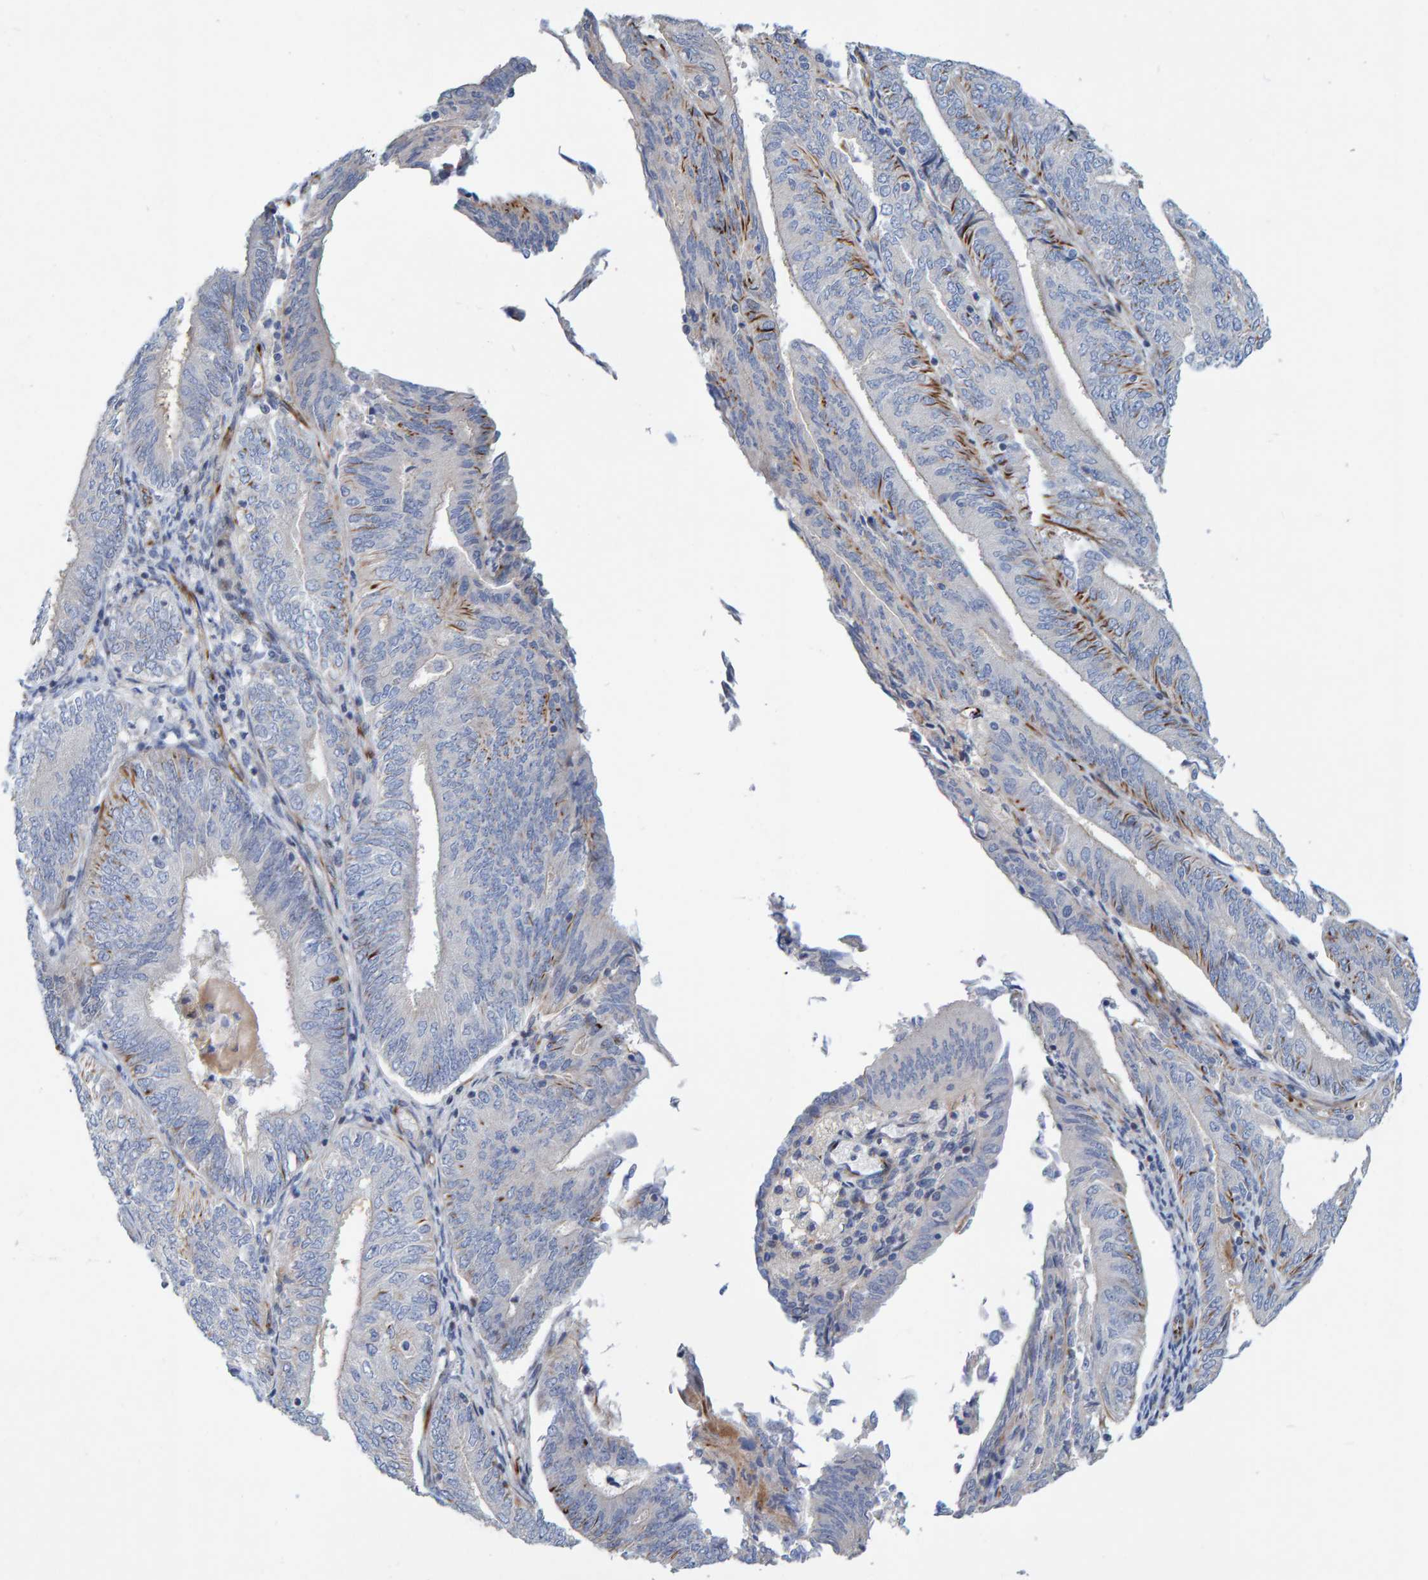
{"staining": {"intensity": "moderate", "quantity": "<25%", "location": "cytoplasmic/membranous"}, "tissue": "endometrial cancer", "cell_type": "Tumor cells", "image_type": "cancer", "snomed": [{"axis": "morphology", "description": "Adenocarcinoma, NOS"}, {"axis": "topography", "description": "Endometrium"}], "caption": "Immunohistochemical staining of endometrial cancer shows low levels of moderate cytoplasmic/membranous expression in about <25% of tumor cells.", "gene": "POLG2", "patient": {"sex": "female", "age": 58}}